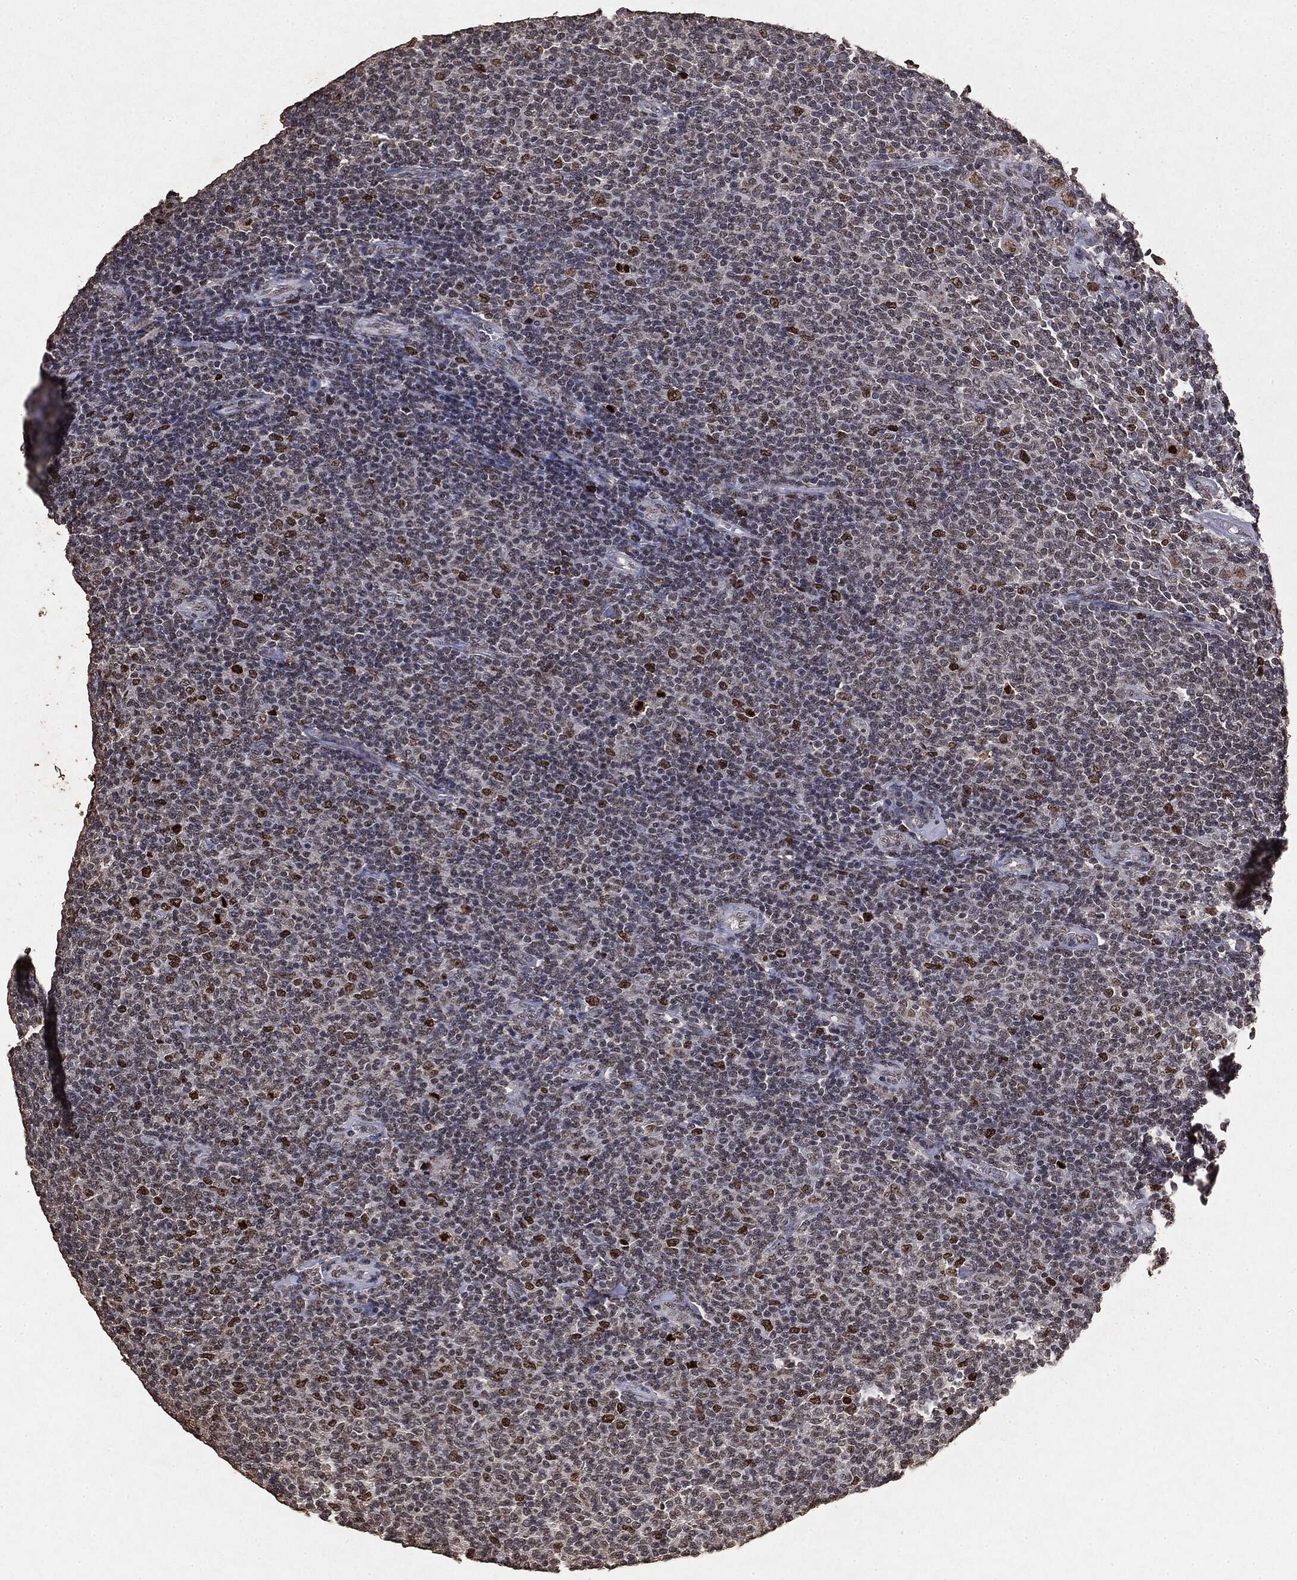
{"staining": {"intensity": "strong", "quantity": "<25%", "location": "nuclear"}, "tissue": "lymphoma", "cell_type": "Tumor cells", "image_type": "cancer", "snomed": [{"axis": "morphology", "description": "Malignant lymphoma, non-Hodgkin's type, Low grade"}, {"axis": "topography", "description": "Lymph node"}], "caption": "There is medium levels of strong nuclear expression in tumor cells of lymphoma, as demonstrated by immunohistochemical staining (brown color).", "gene": "RAD18", "patient": {"sex": "male", "age": 52}}